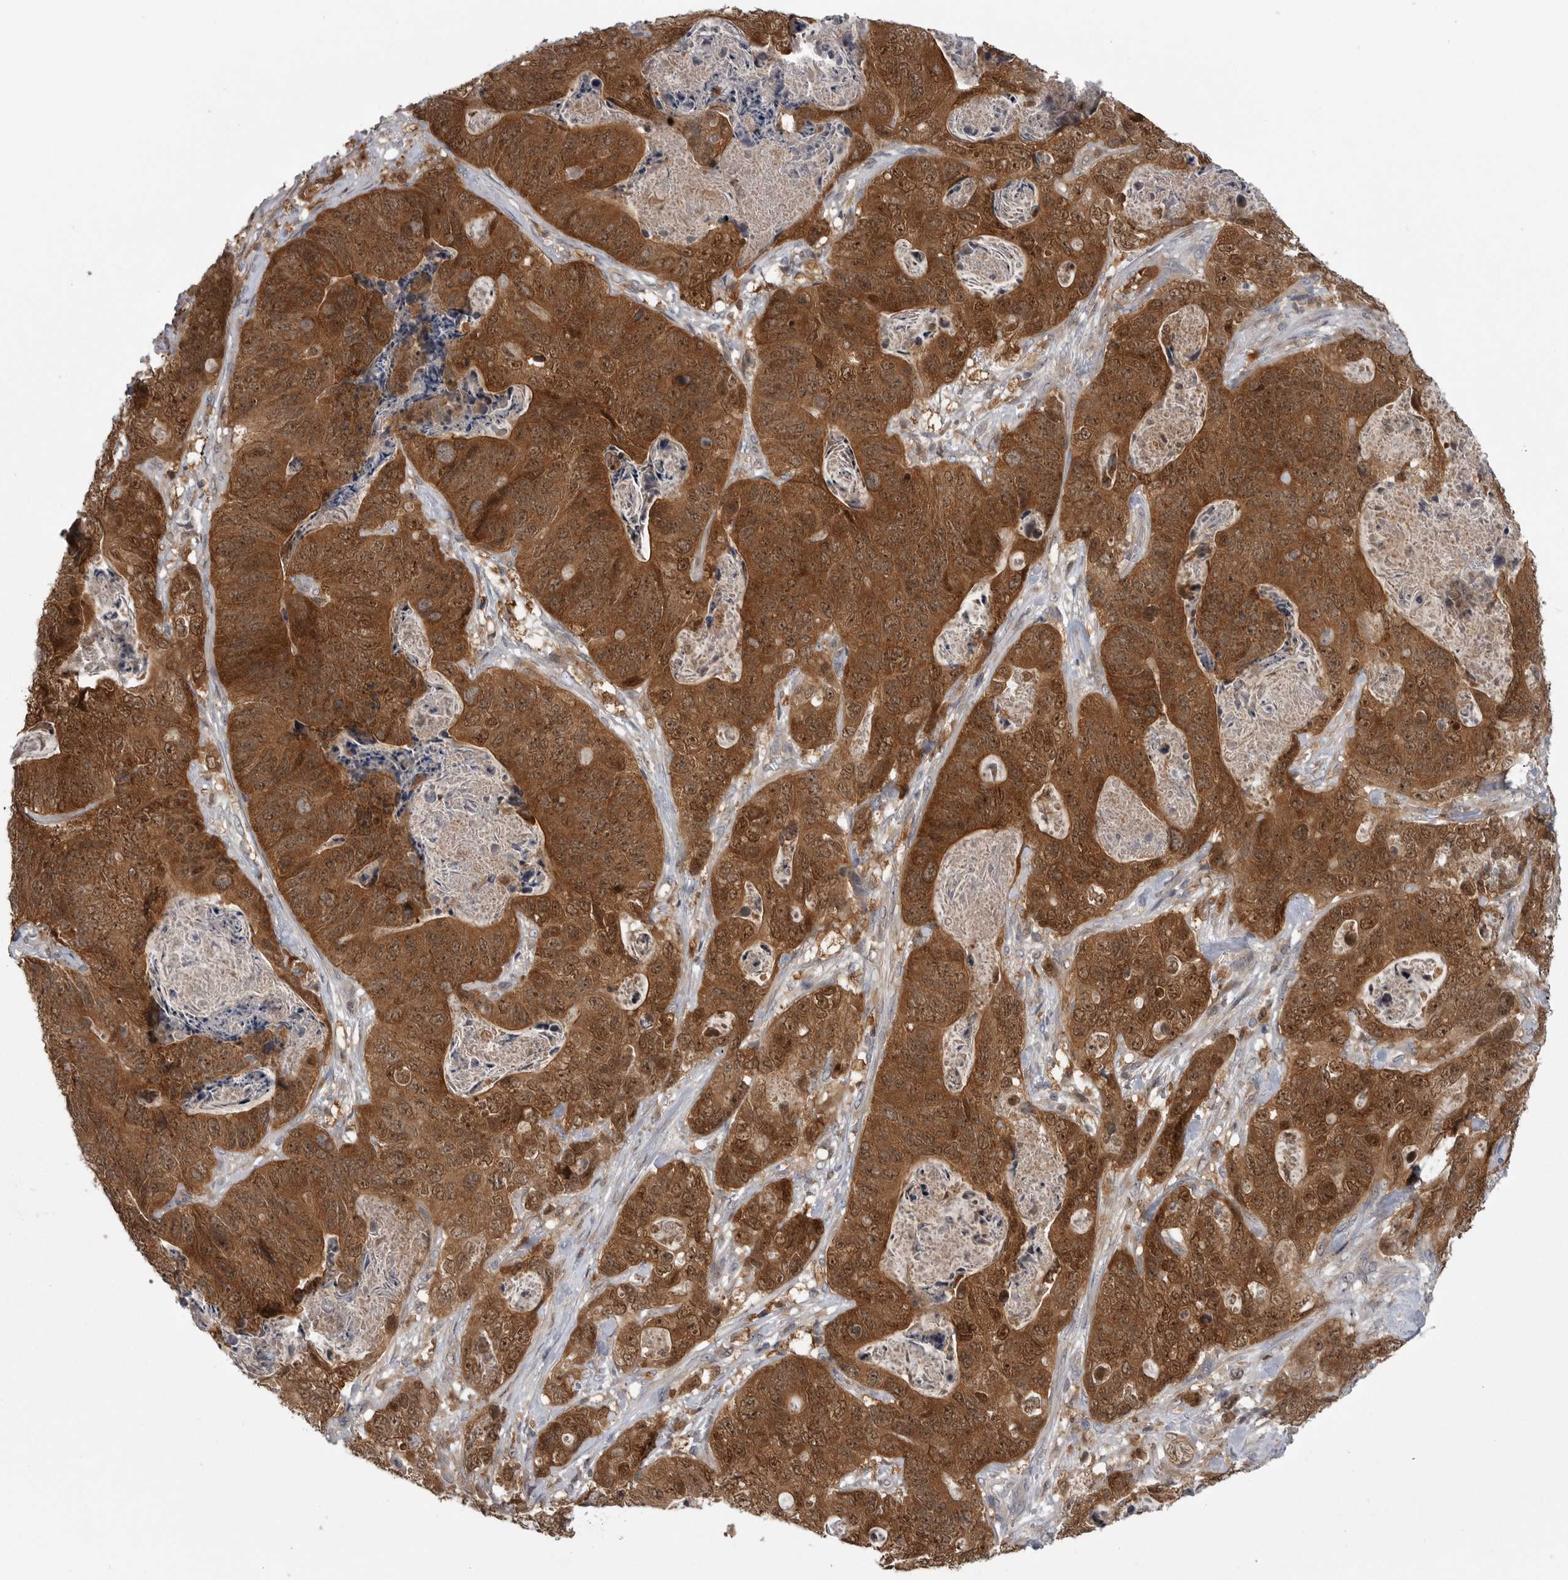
{"staining": {"intensity": "strong", "quantity": ">75%", "location": "cytoplasmic/membranous,nuclear"}, "tissue": "stomach cancer", "cell_type": "Tumor cells", "image_type": "cancer", "snomed": [{"axis": "morphology", "description": "Normal tissue, NOS"}, {"axis": "morphology", "description": "Adenocarcinoma, NOS"}, {"axis": "topography", "description": "Stomach"}], "caption": "A photomicrograph of stomach cancer stained for a protein reveals strong cytoplasmic/membranous and nuclear brown staining in tumor cells. (Stains: DAB in brown, nuclei in blue, Microscopy: brightfield microscopy at high magnification).", "gene": "MAPK13", "patient": {"sex": "female", "age": 89}}